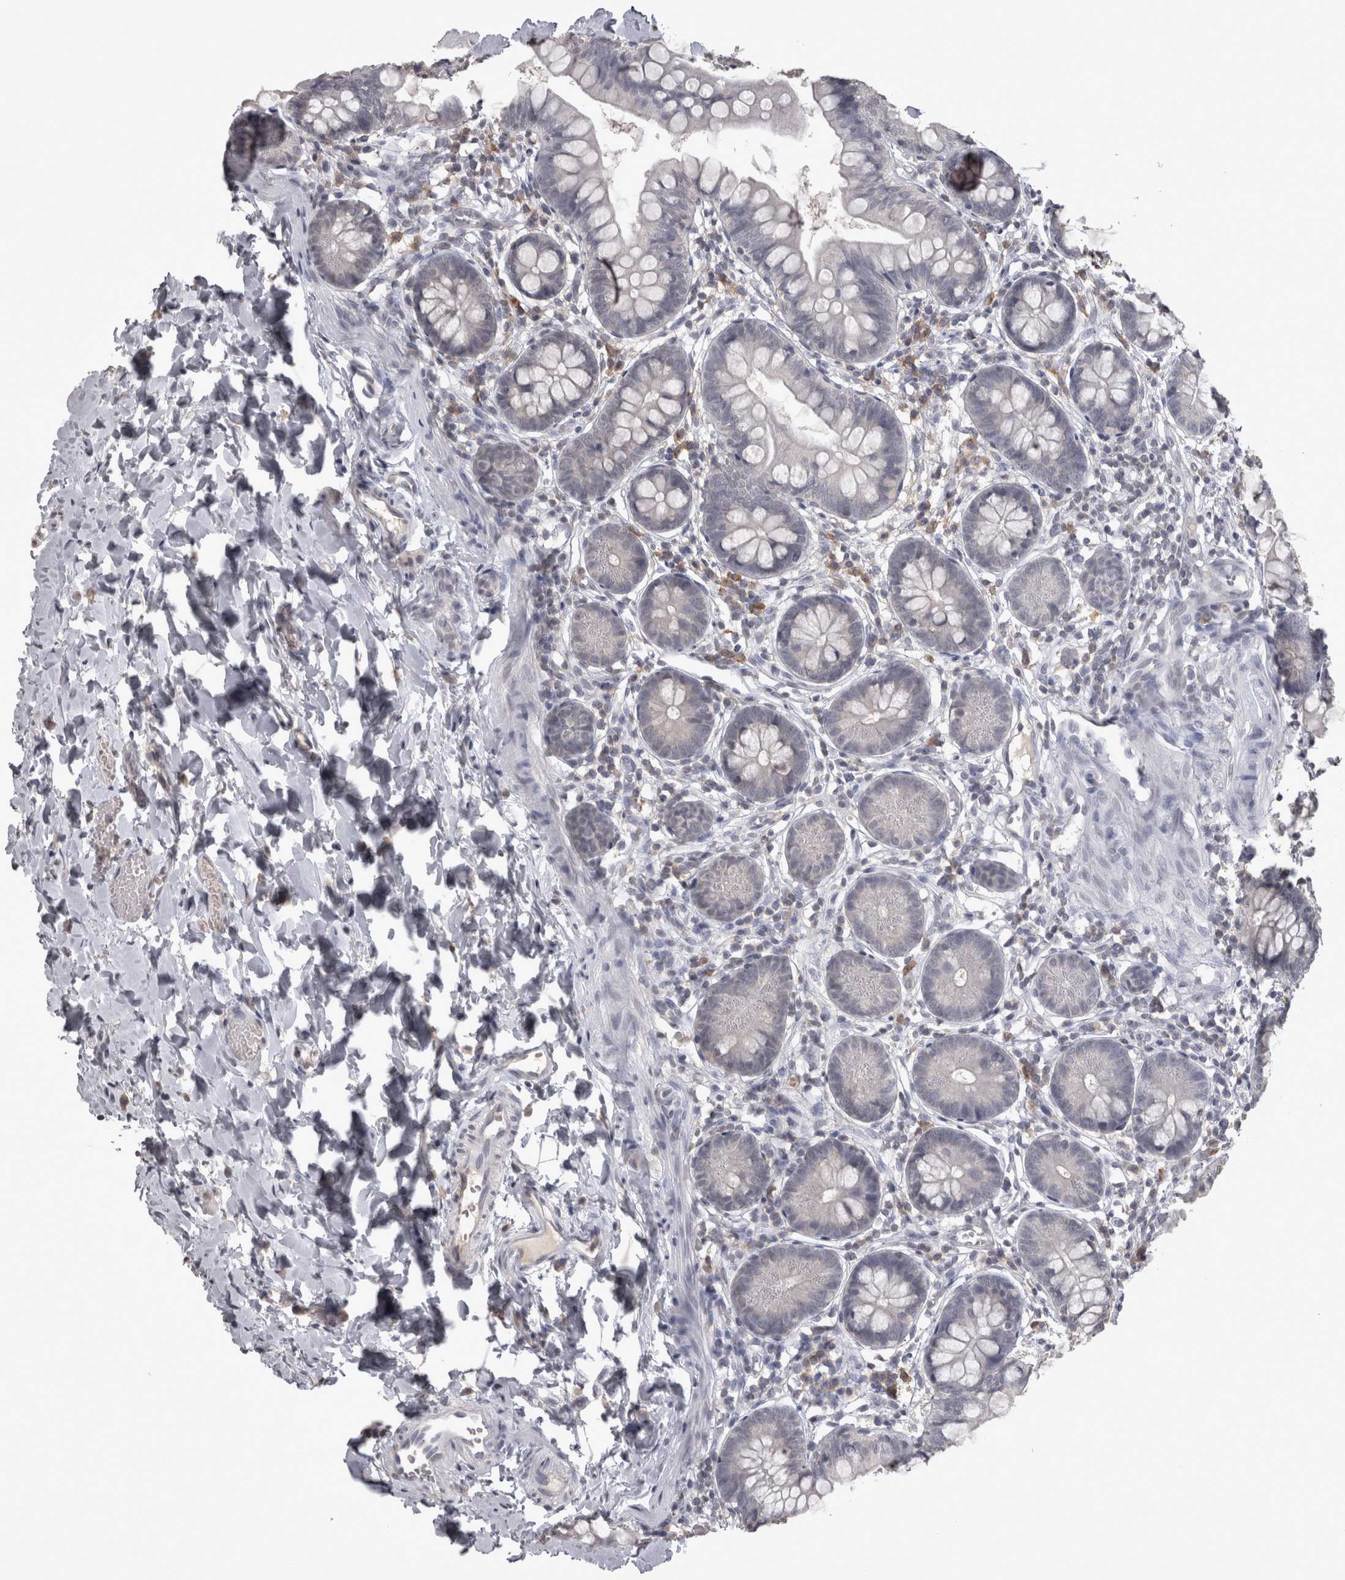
{"staining": {"intensity": "negative", "quantity": "none", "location": "none"}, "tissue": "small intestine", "cell_type": "Glandular cells", "image_type": "normal", "snomed": [{"axis": "morphology", "description": "Normal tissue, NOS"}, {"axis": "topography", "description": "Small intestine"}], "caption": "Histopathology image shows no significant protein positivity in glandular cells of benign small intestine.", "gene": "LAX1", "patient": {"sex": "male", "age": 7}}